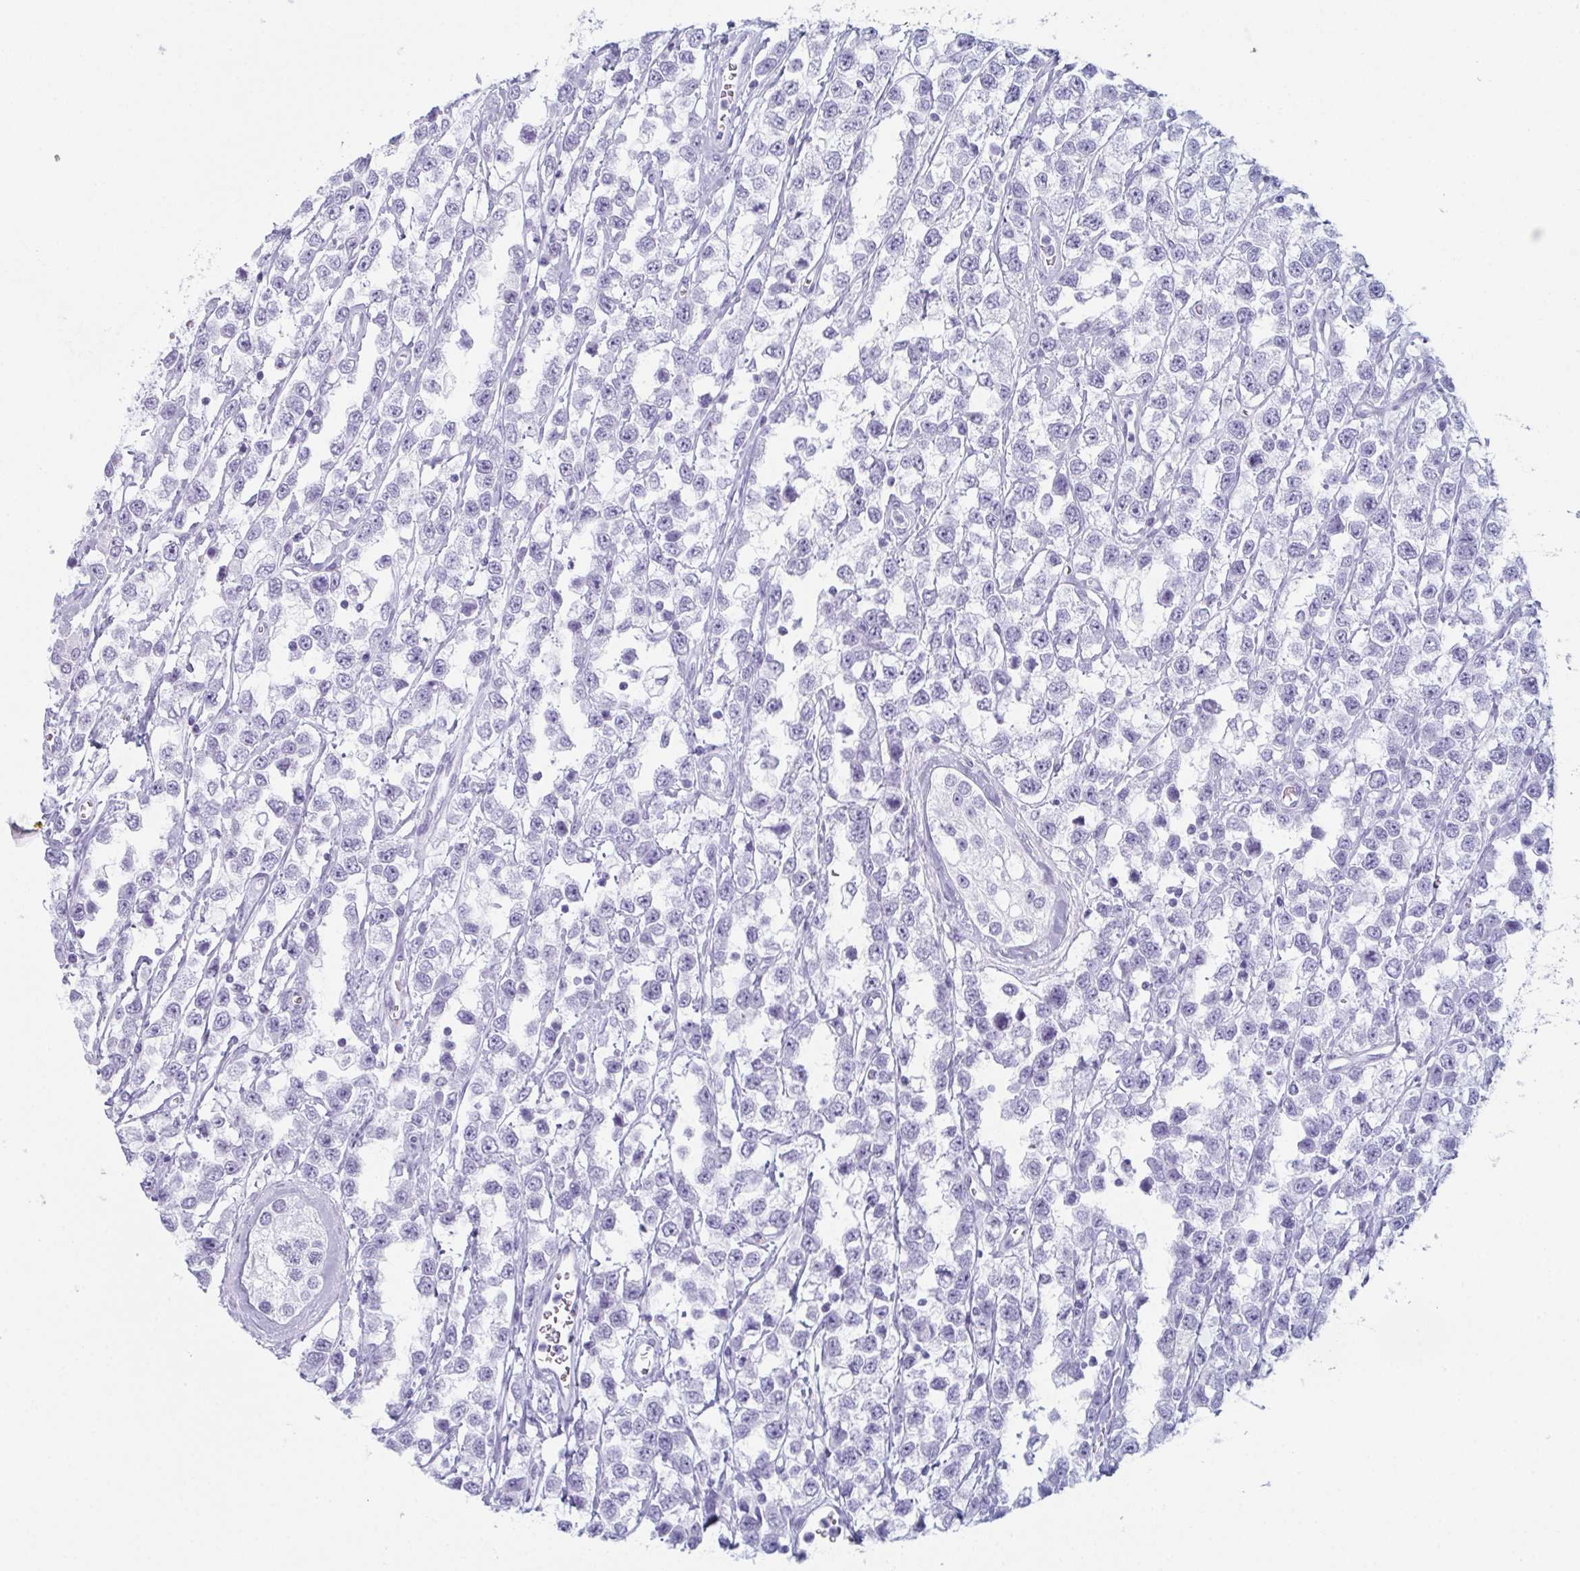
{"staining": {"intensity": "negative", "quantity": "none", "location": "none"}, "tissue": "testis cancer", "cell_type": "Tumor cells", "image_type": "cancer", "snomed": [{"axis": "morphology", "description": "Seminoma, NOS"}, {"axis": "topography", "description": "Testis"}], "caption": "DAB immunohistochemical staining of human testis cancer (seminoma) demonstrates no significant expression in tumor cells.", "gene": "ENKUR", "patient": {"sex": "male", "age": 34}}